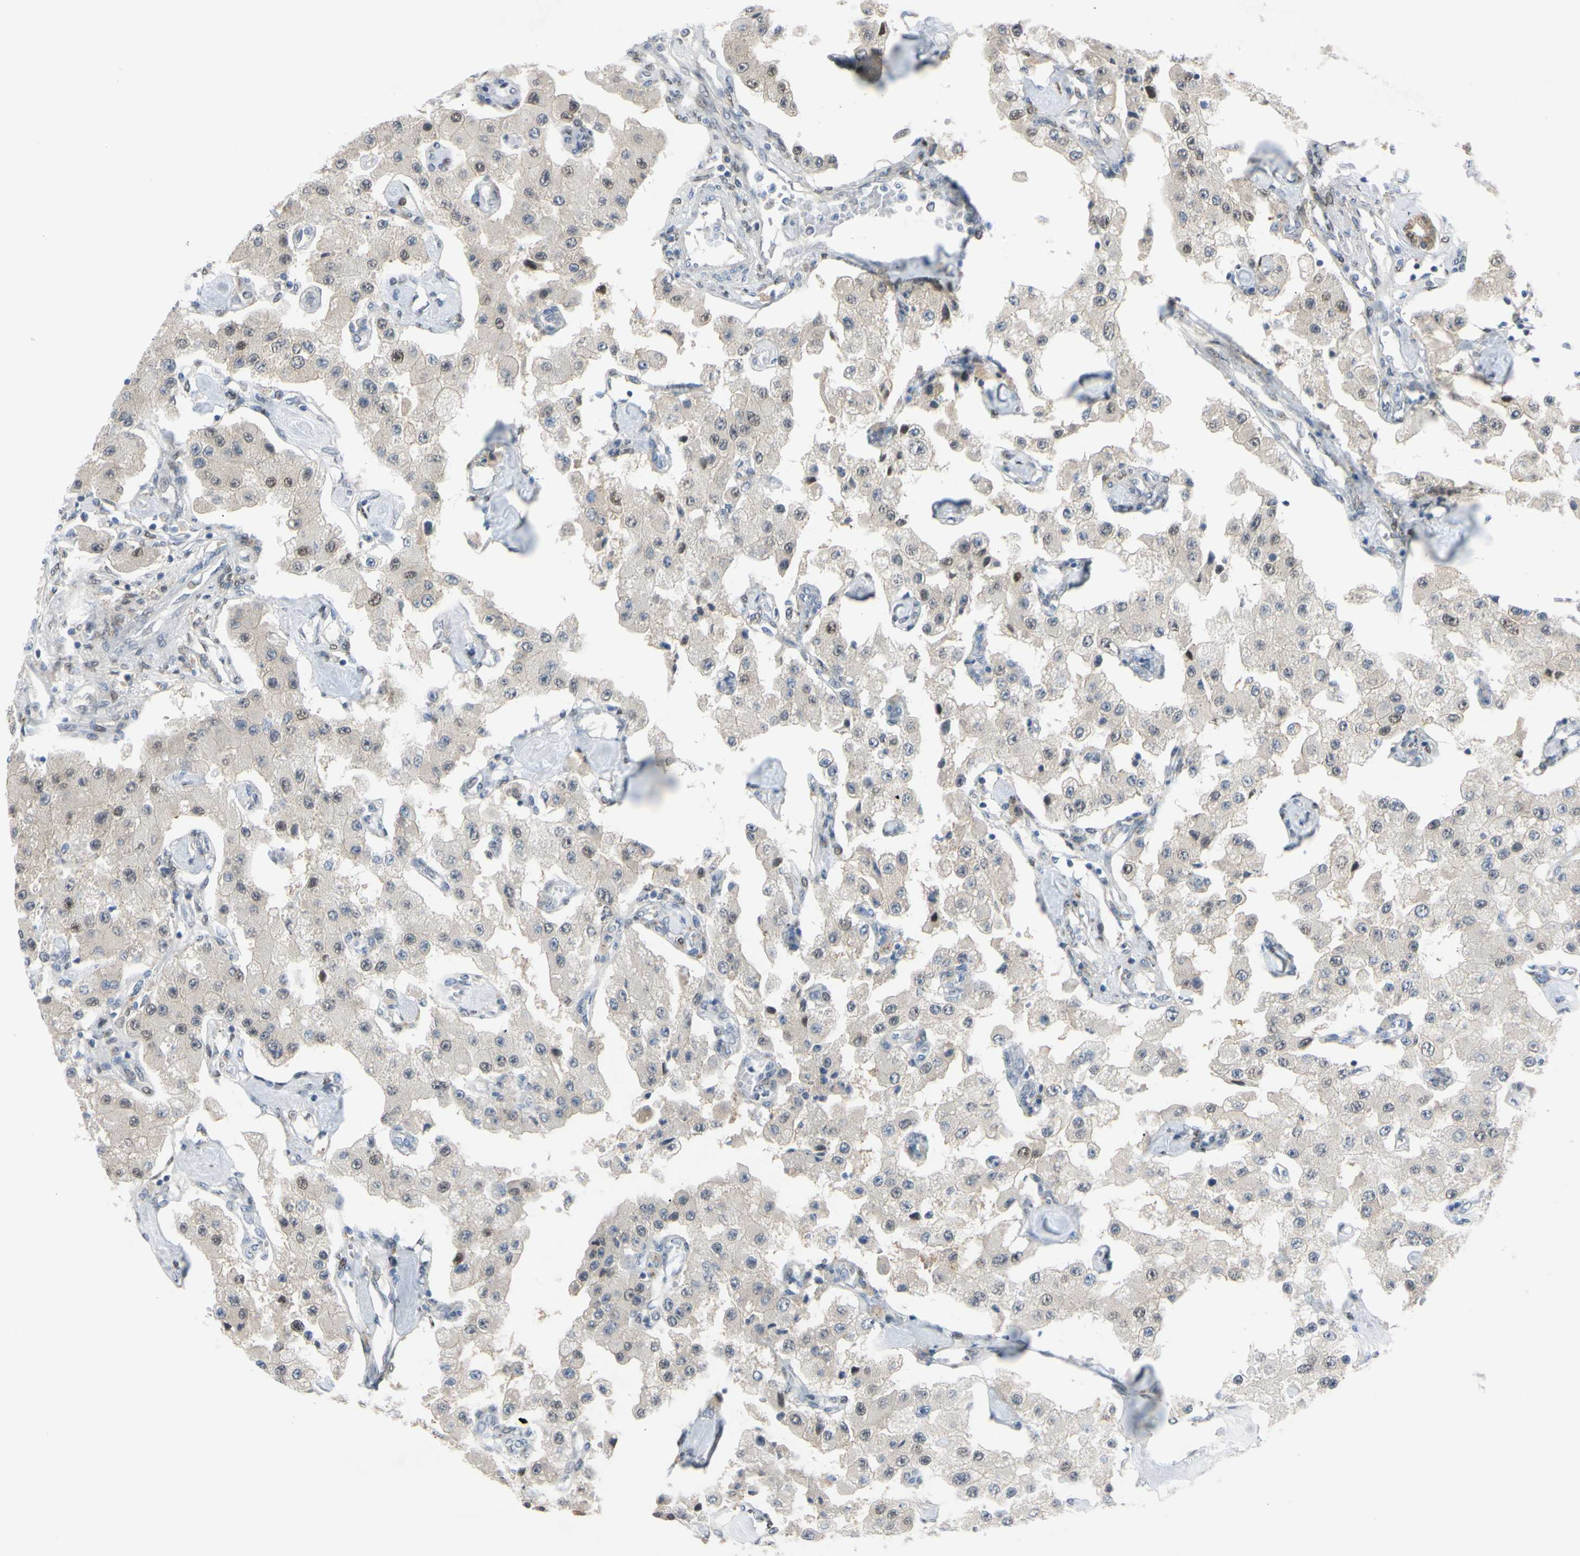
{"staining": {"intensity": "negative", "quantity": "none", "location": "none"}, "tissue": "carcinoid", "cell_type": "Tumor cells", "image_type": "cancer", "snomed": [{"axis": "morphology", "description": "Carcinoid, malignant, NOS"}, {"axis": "topography", "description": "Pancreas"}], "caption": "Immunohistochemistry (IHC) of human malignant carcinoid reveals no positivity in tumor cells.", "gene": "PTTG1", "patient": {"sex": "male", "age": 41}}